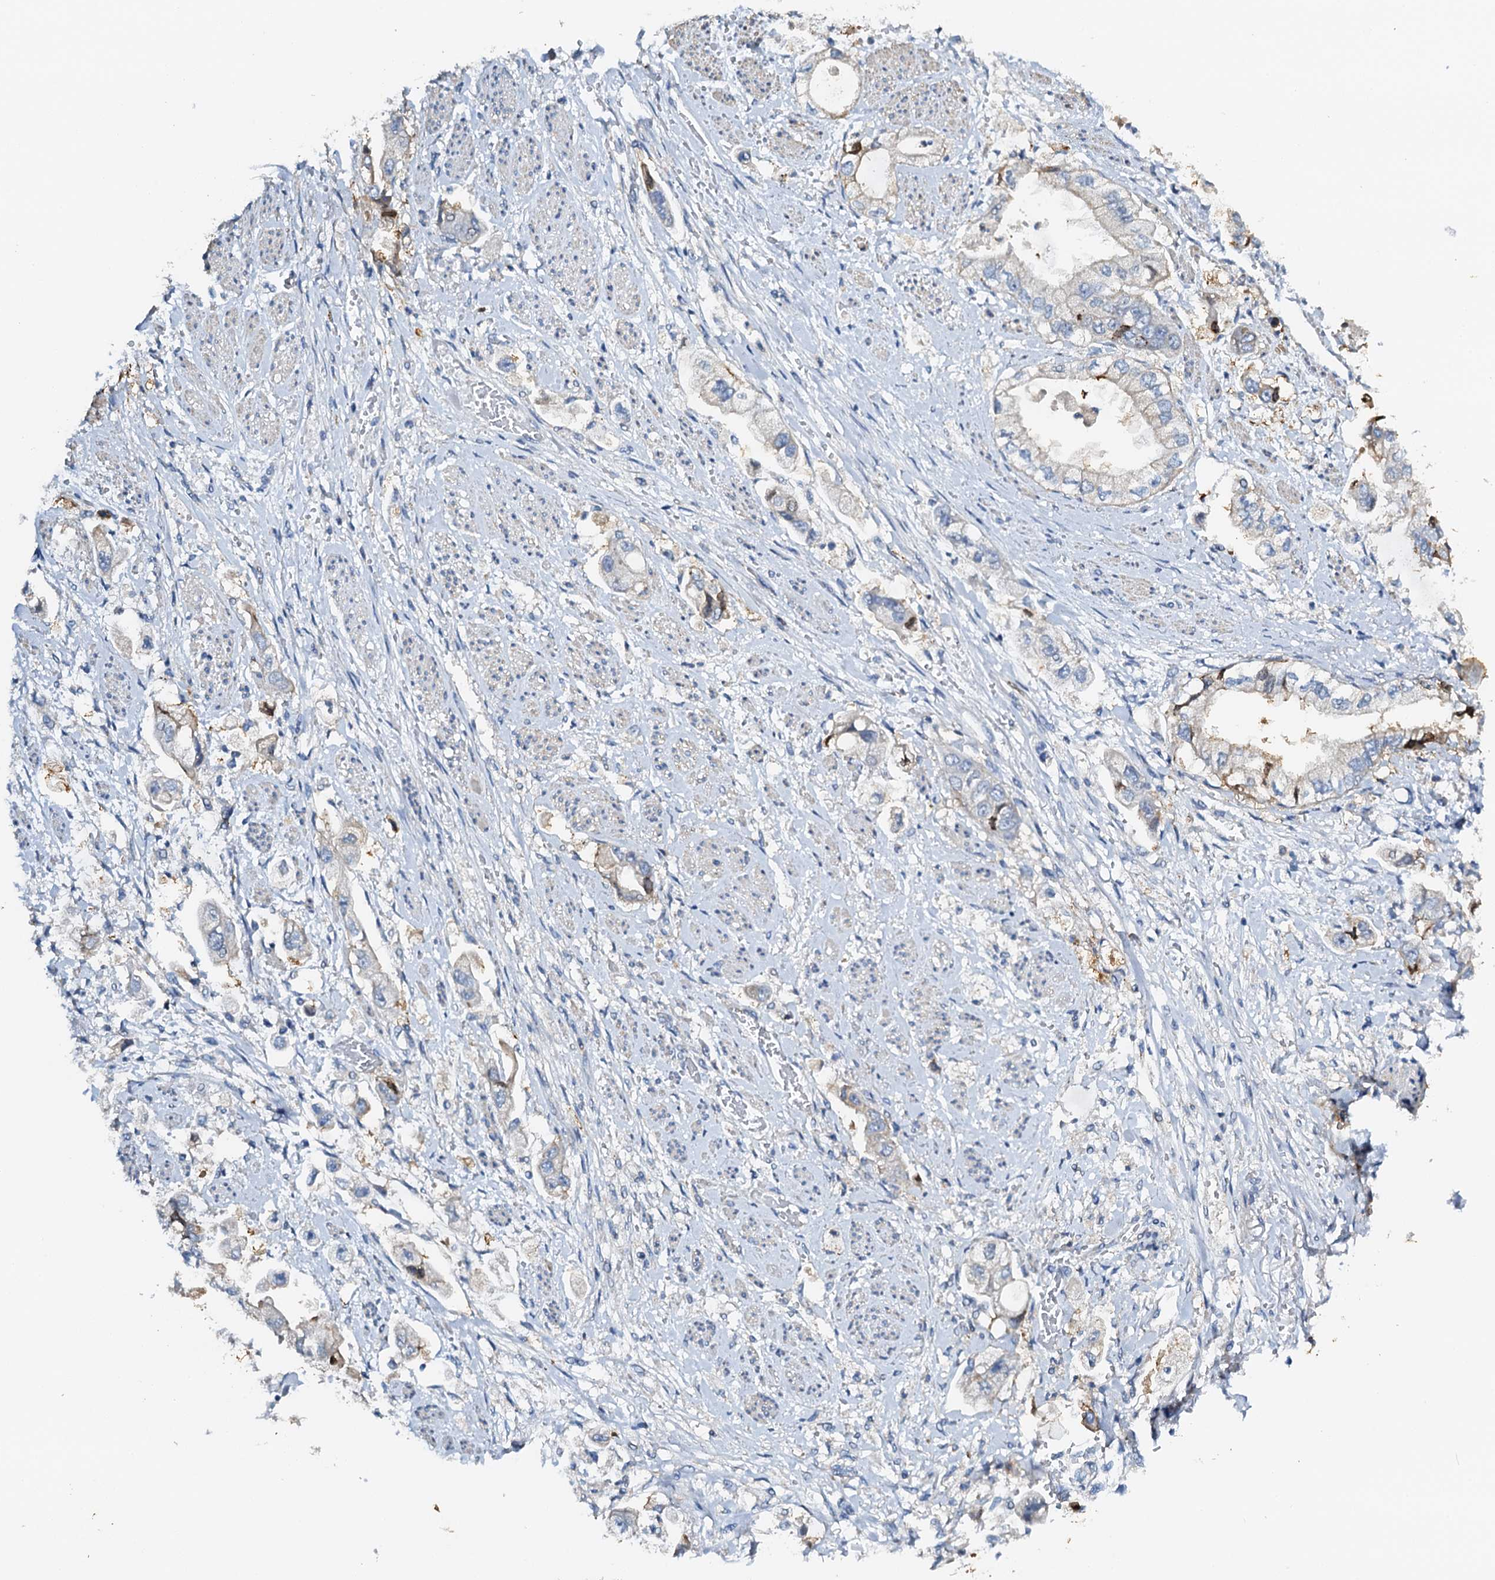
{"staining": {"intensity": "negative", "quantity": "none", "location": "none"}, "tissue": "stomach cancer", "cell_type": "Tumor cells", "image_type": "cancer", "snomed": [{"axis": "morphology", "description": "Adenocarcinoma, NOS"}, {"axis": "topography", "description": "Stomach"}], "caption": "Tumor cells are negative for protein expression in human adenocarcinoma (stomach). The staining is performed using DAB brown chromogen with nuclei counter-stained in using hematoxylin.", "gene": "ZNF606", "patient": {"sex": "male", "age": 62}}